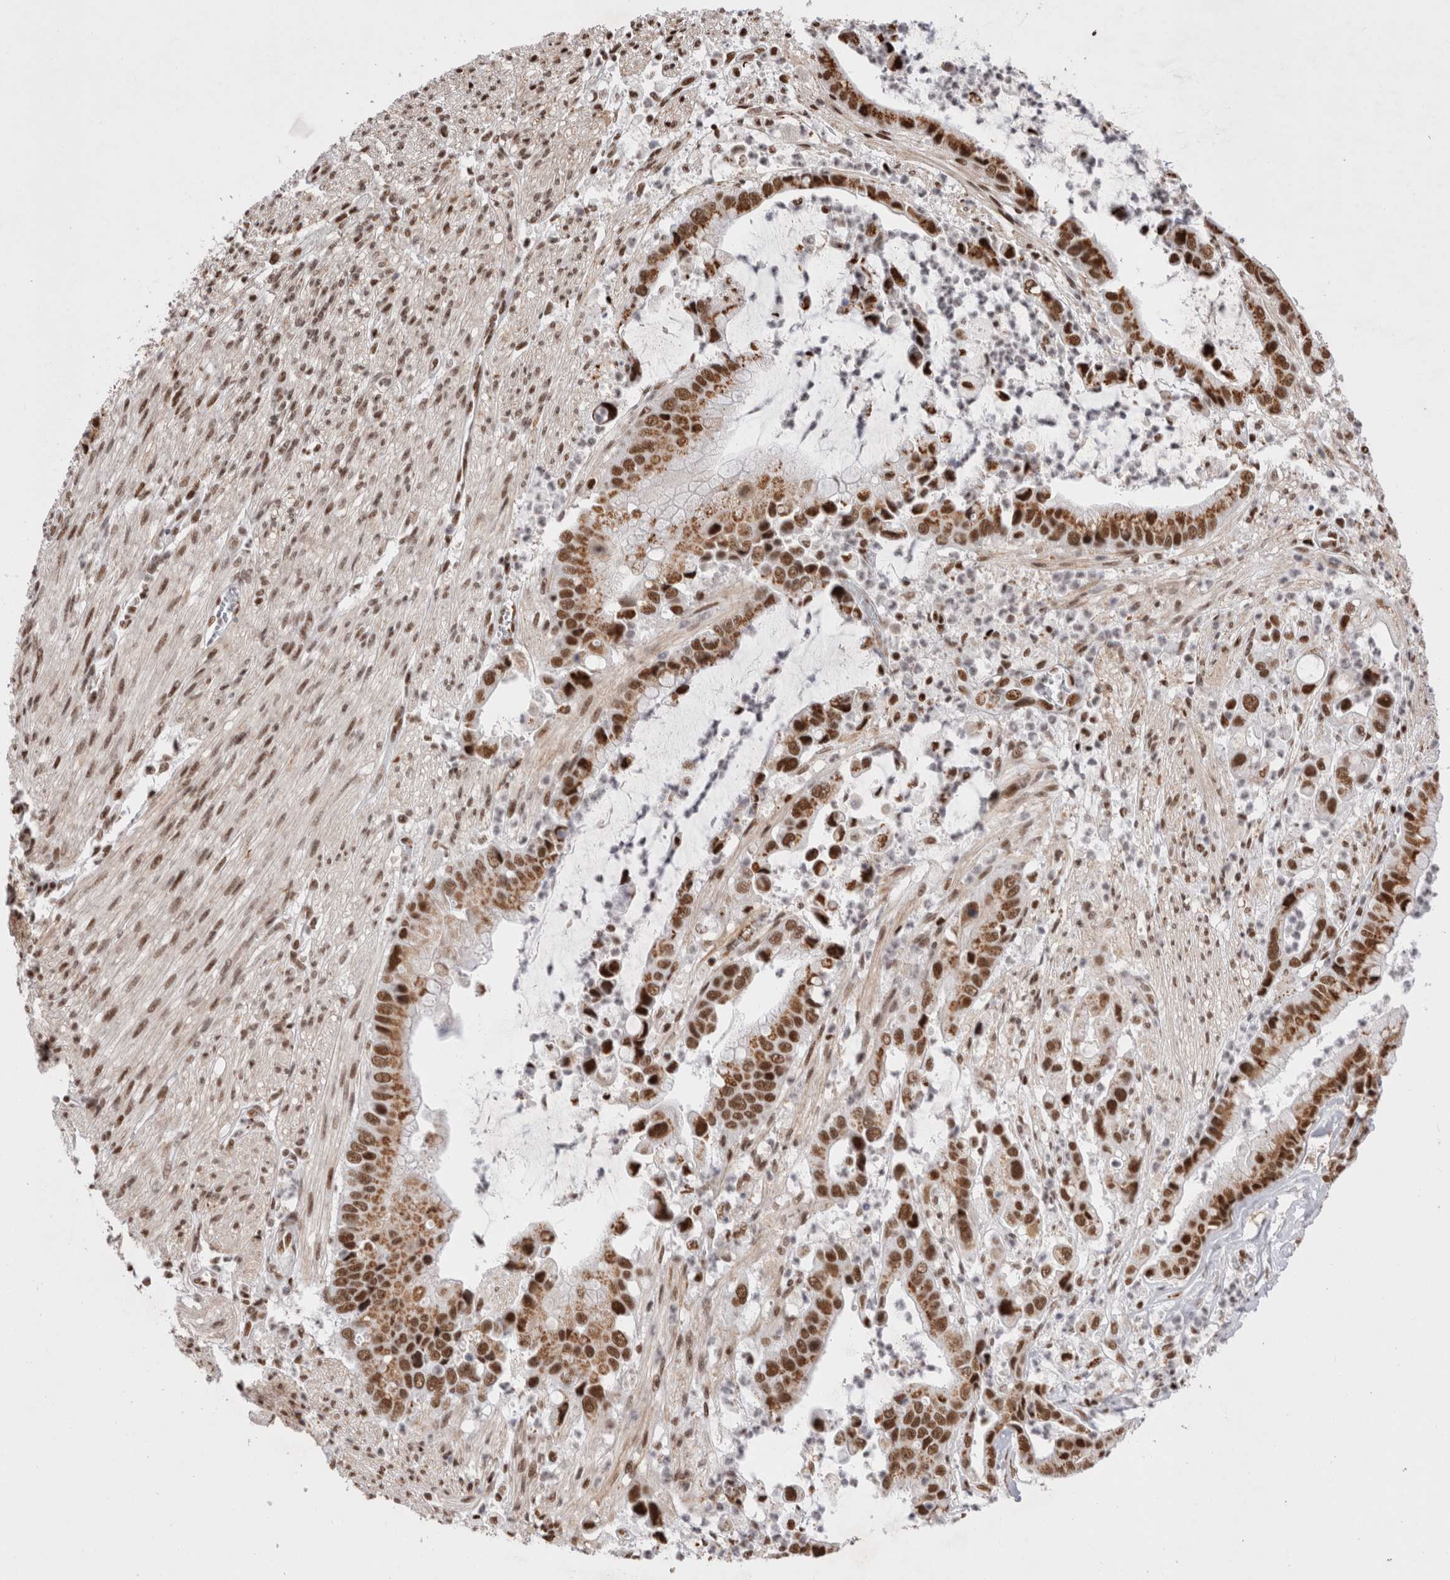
{"staining": {"intensity": "strong", "quantity": ">75%", "location": "nuclear"}, "tissue": "liver cancer", "cell_type": "Tumor cells", "image_type": "cancer", "snomed": [{"axis": "morphology", "description": "Cholangiocarcinoma"}, {"axis": "topography", "description": "Liver"}], "caption": "Liver cholangiocarcinoma was stained to show a protein in brown. There is high levels of strong nuclear staining in about >75% of tumor cells.", "gene": "EYA2", "patient": {"sex": "female", "age": 54}}